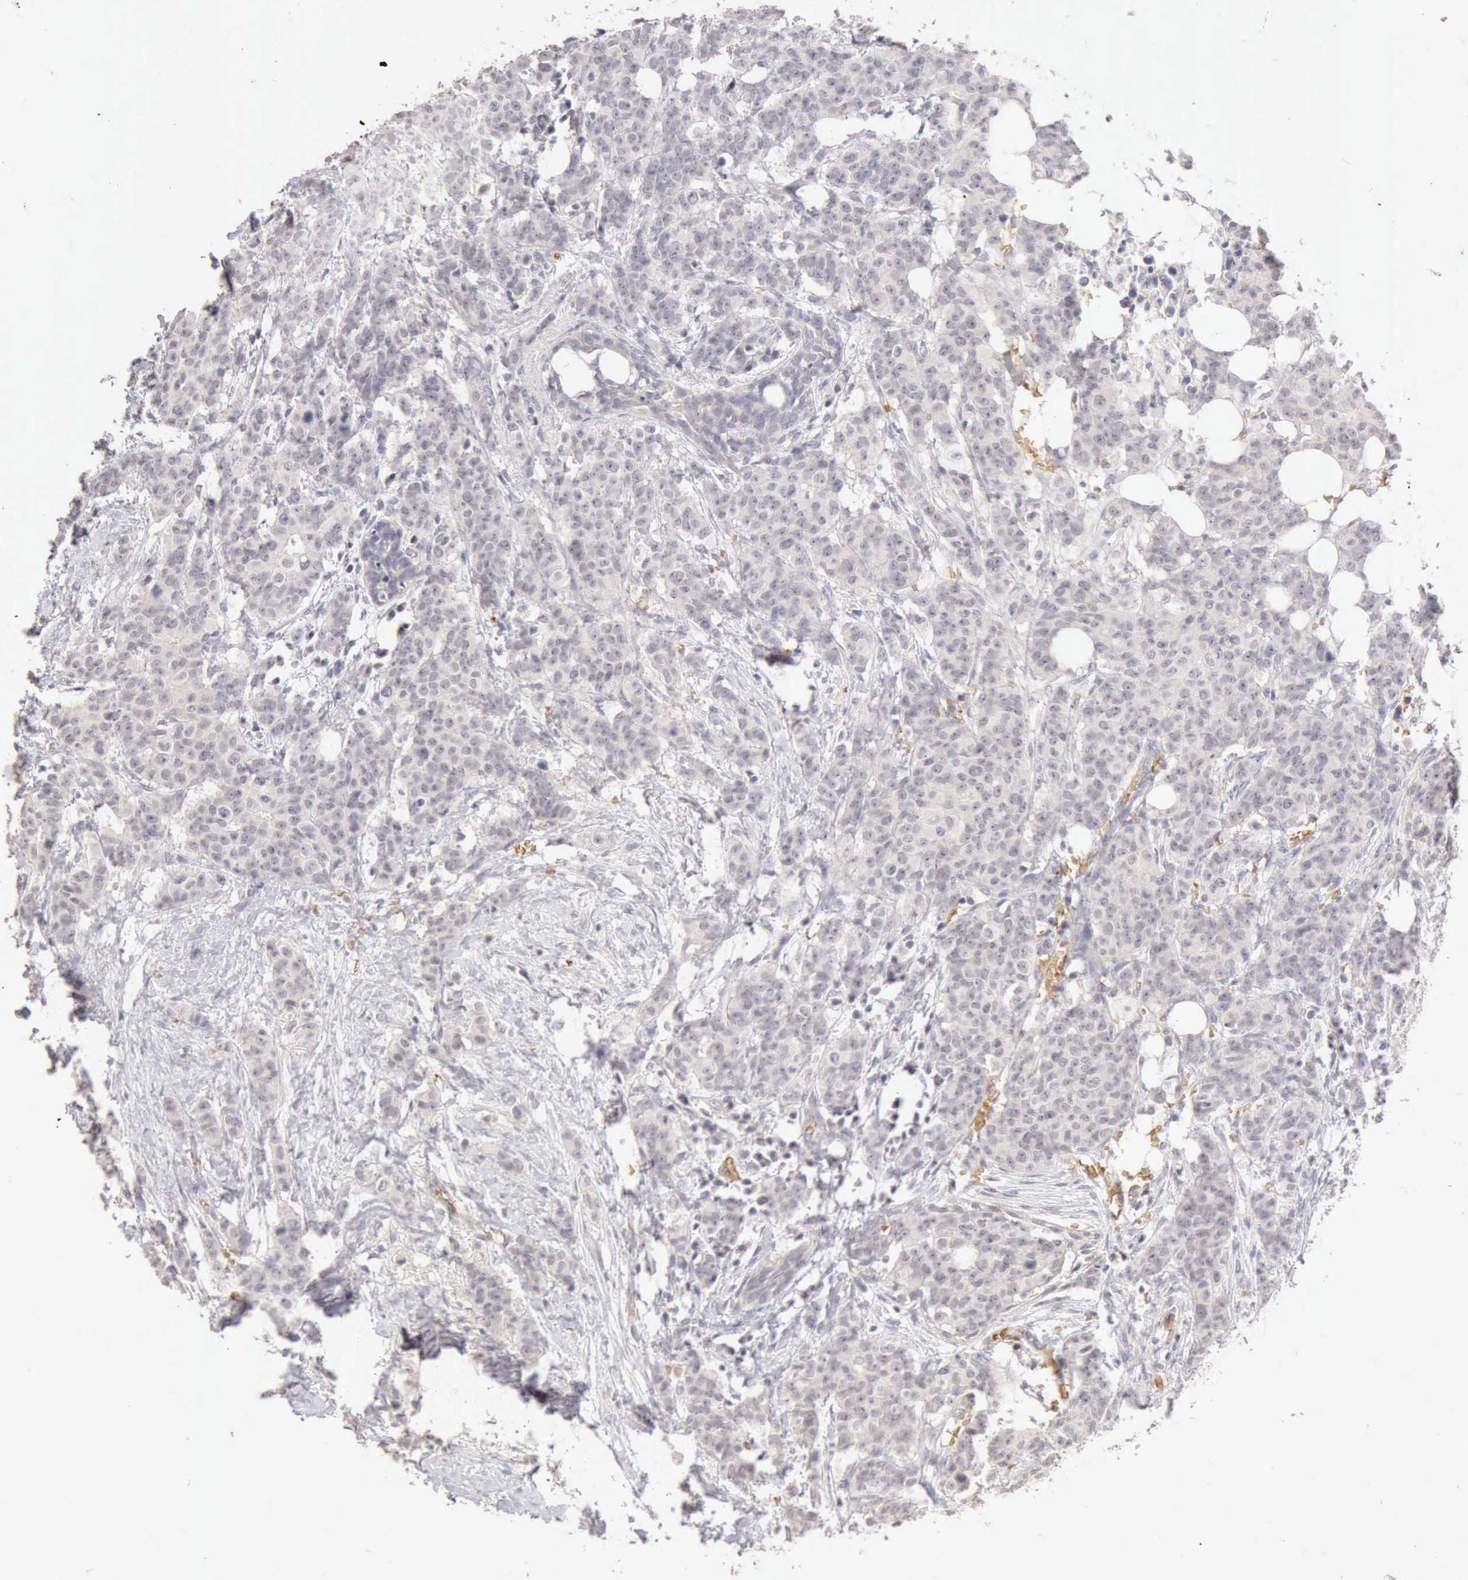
{"staining": {"intensity": "negative", "quantity": "none", "location": "none"}, "tissue": "breast cancer", "cell_type": "Tumor cells", "image_type": "cancer", "snomed": [{"axis": "morphology", "description": "Duct carcinoma"}, {"axis": "topography", "description": "Breast"}], "caption": "This is a image of immunohistochemistry (IHC) staining of breast infiltrating ductal carcinoma, which shows no positivity in tumor cells. Brightfield microscopy of IHC stained with DAB (brown) and hematoxylin (blue), captured at high magnification.", "gene": "CFI", "patient": {"sex": "female", "age": 40}}